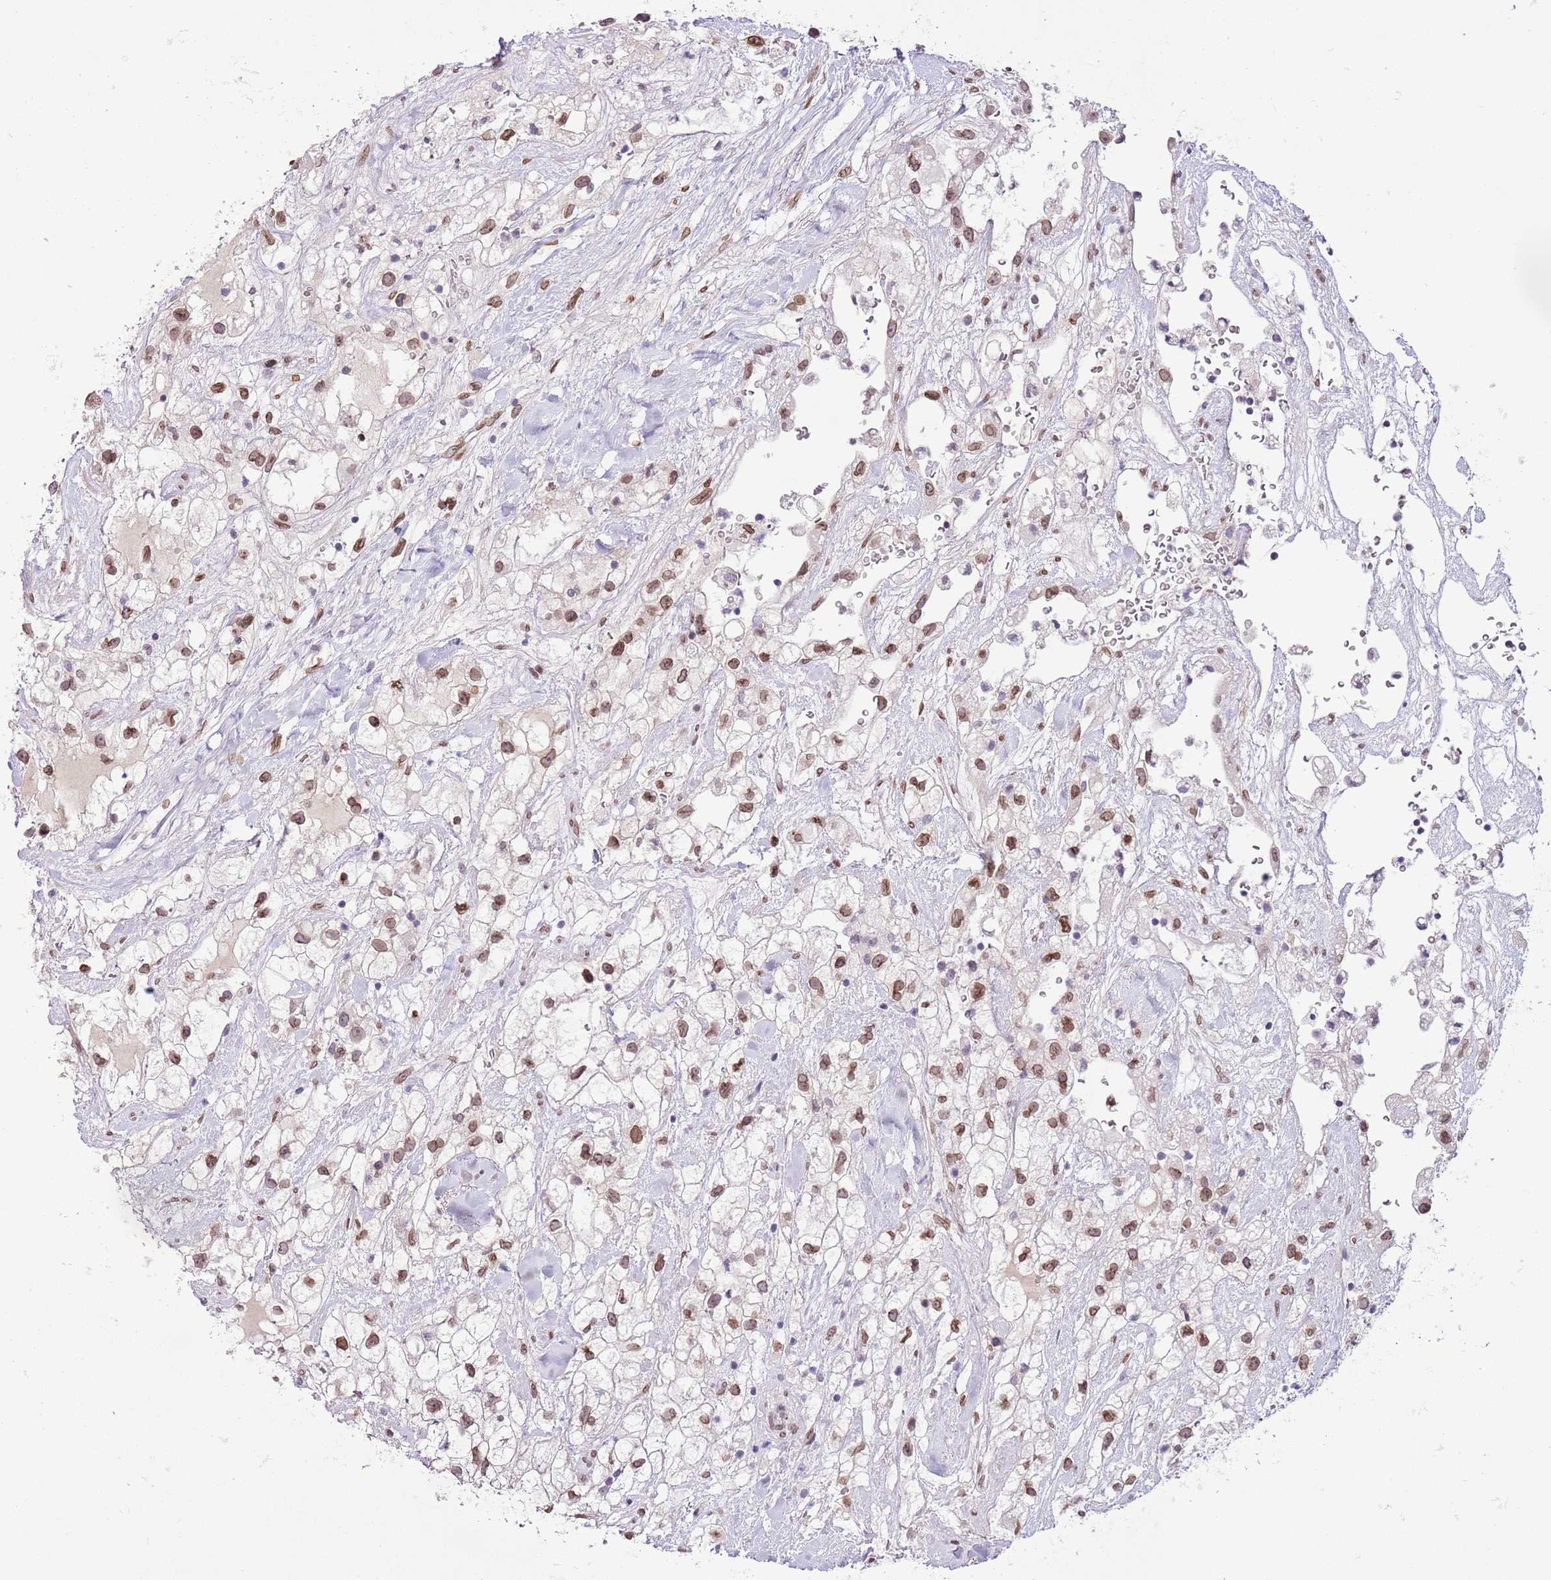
{"staining": {"intensity": "moderate", "quantity": ">75%", "location": "nuclear"}, "tissue": "renal cancer", "cell_type": "Tumor cells", "image_type": "cancer", "snomed": [{"axis": "morphology", "description": "Adenocarcinoma, NOS"}, {"axis": "topography", "description": "Kidney"}], "caption": "This micrograph shows IHC staining of human renal adenocarcinoma, with medium moderate nuclear positivity in approximately >75% of tumor cells.", "gene": "ZGLP1", "patient": {"sex": "male", "age": 59}}